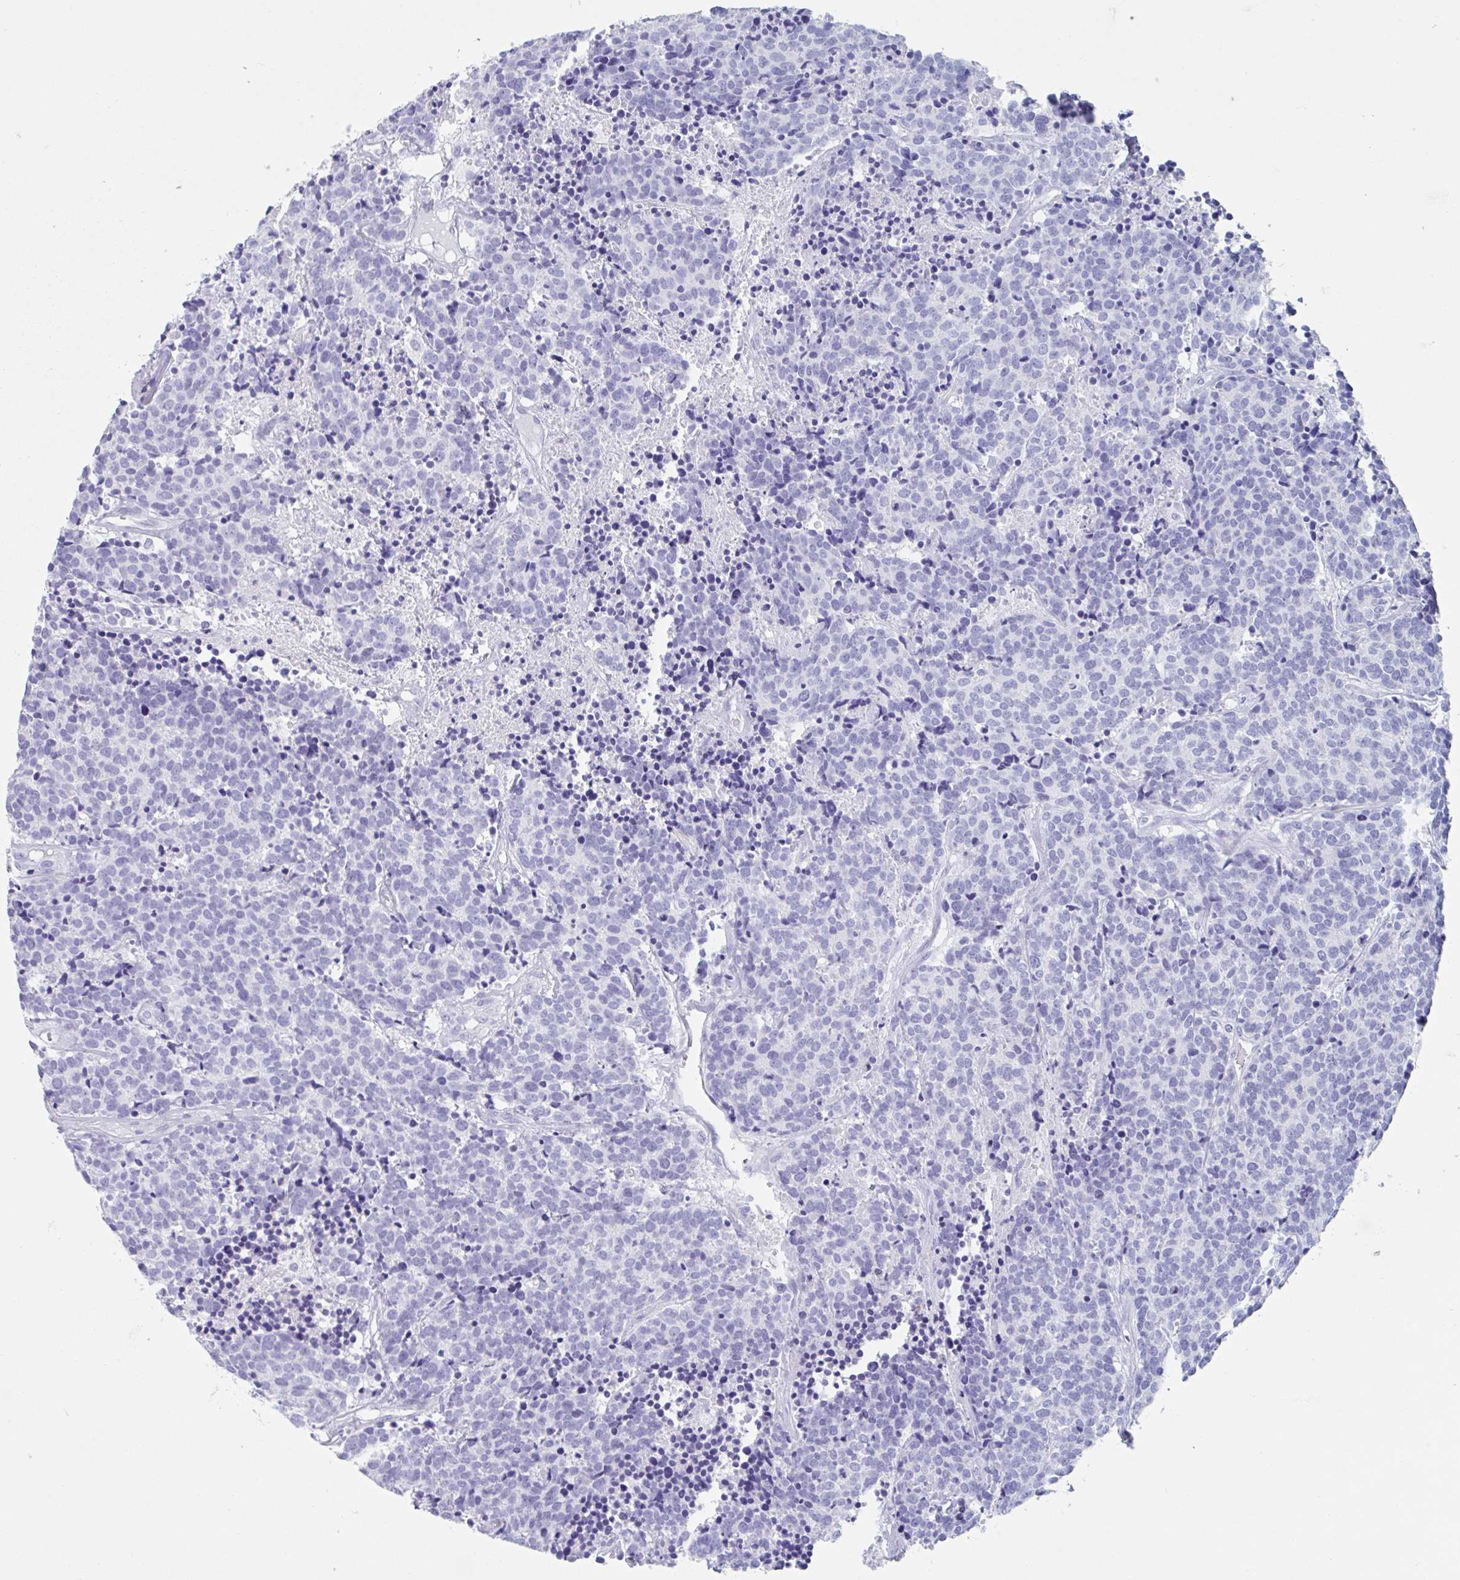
{"staining": {"intensity": "negative", "quantity": "none", "location": "none"}, "tissue": "carcinoid", "cell_type": "Tumor cells", "image_type": "cancer", "snomed": [{"axis": "morphology", "description": "Carcinoid, malignant, NOS"}, {"axis": "topography", "description": "Skin"}], "caption": "Immunohistochemistry (IHC) micrograph of malignant carcinoid stained for a protein (brown), which reveals no positivity in tumor cells. (Brightfield microscopy of DAB (3,3'-diaminobenzidine) immunohistochemistry (IHC) at high magnification).", "gene": "CPTP", "patient": {"sex": "female", "age": 79}}